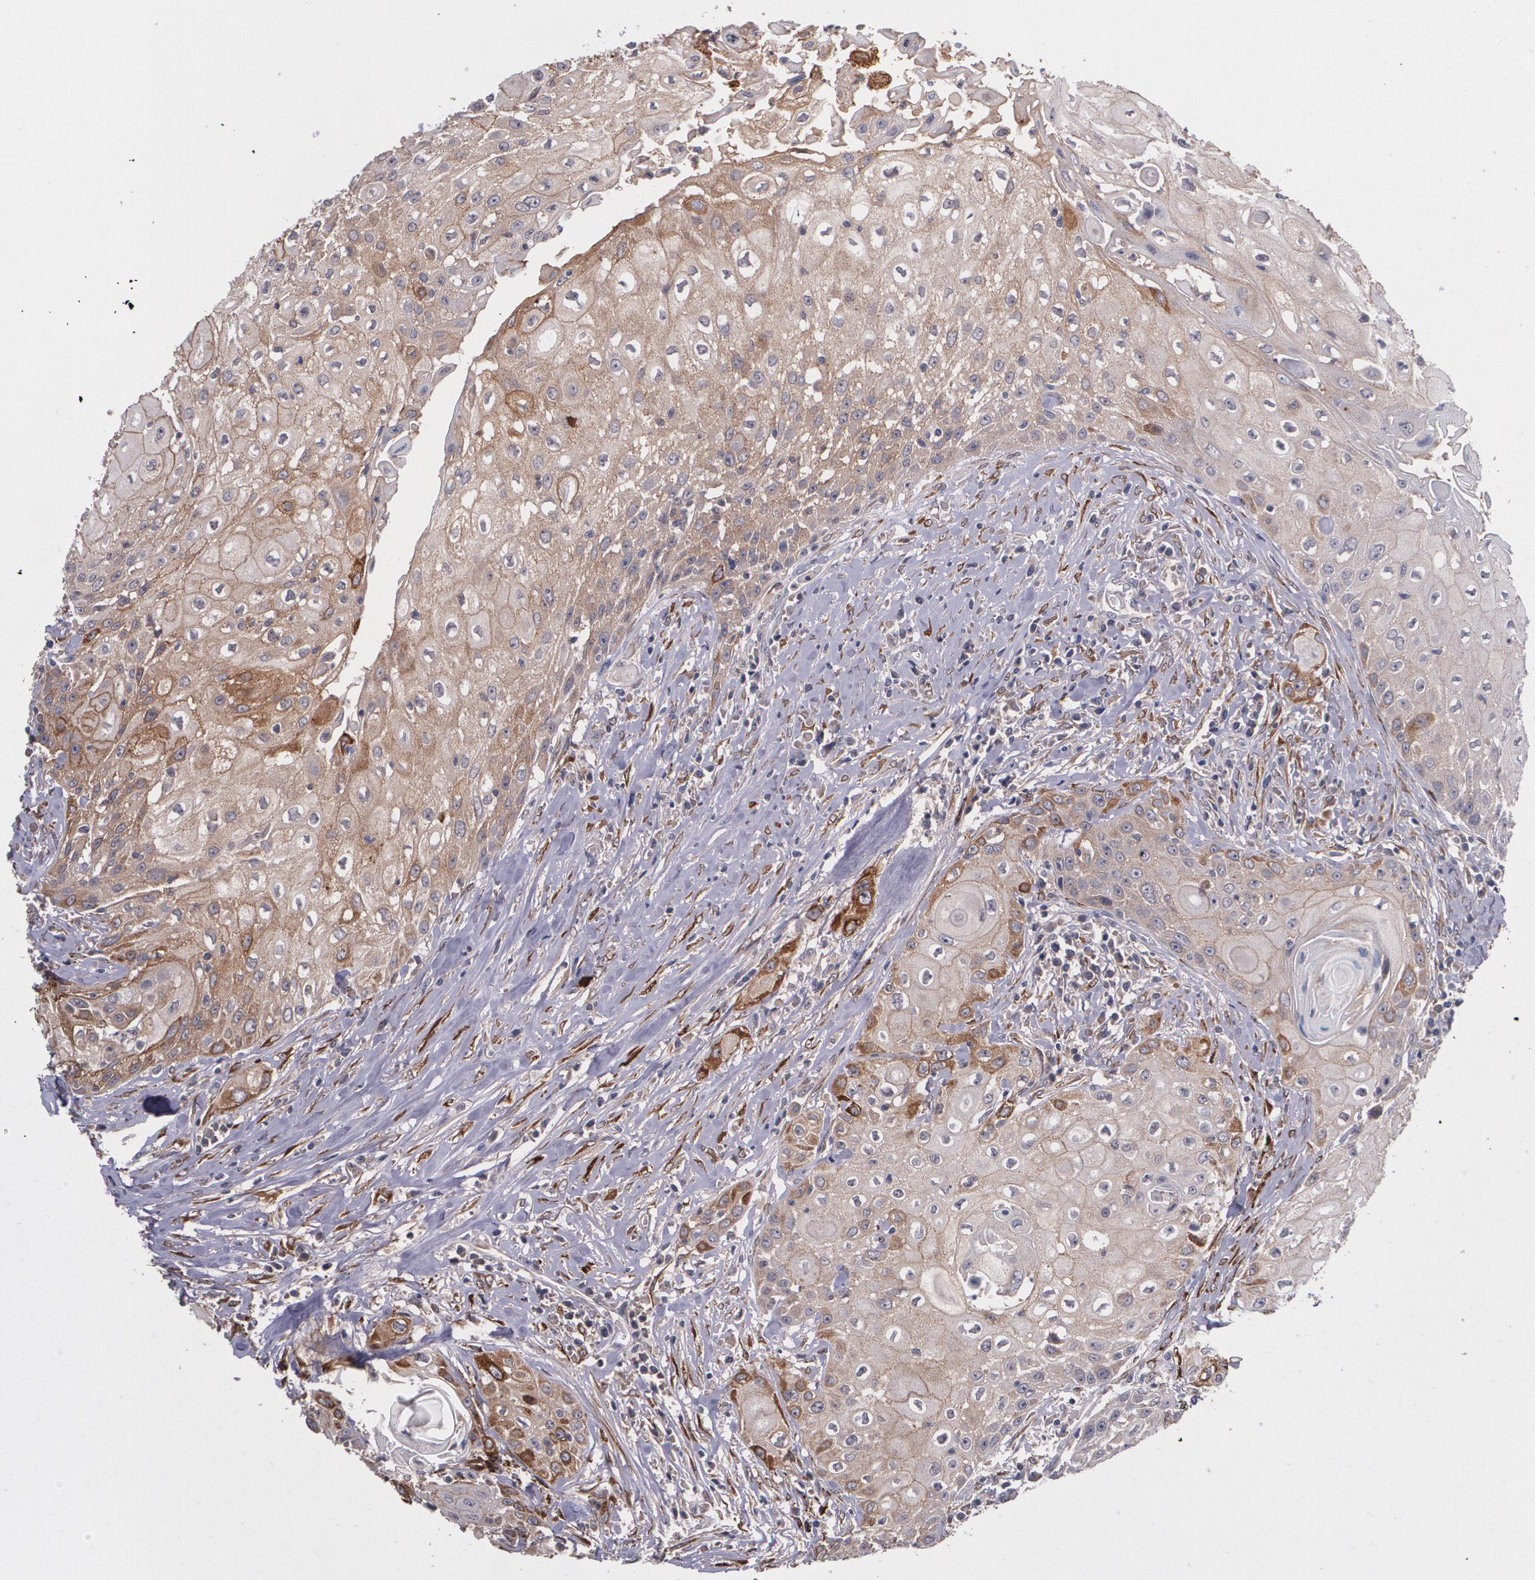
{"staining": {"intensity": "moderate", "quantity": "25%-75%", "location": "cytoplasmic/membranous"}, "tissue": "head and neck cancer", "cell_type": "Tumor cells", "image_type": "cancer", "snomed": [{"axis": "morphology", "description": "Squamous cell carcinoma, NOS"}, {"axis": "topography", "description": "Oral tissue"}, {"axis": "topography", "description": "Head-Neck"}], "caption": "This photomicrograph displays head and neck squamous cell carcinoma stained with IHC to label a protein in brown. The cytoplasmic/membranous of tumor cells show moderate positivity for the protein. Nuclei are counter-stained blue.", "gene": "IFNGR2", "patient": {"sex": "female", "age": 82}}